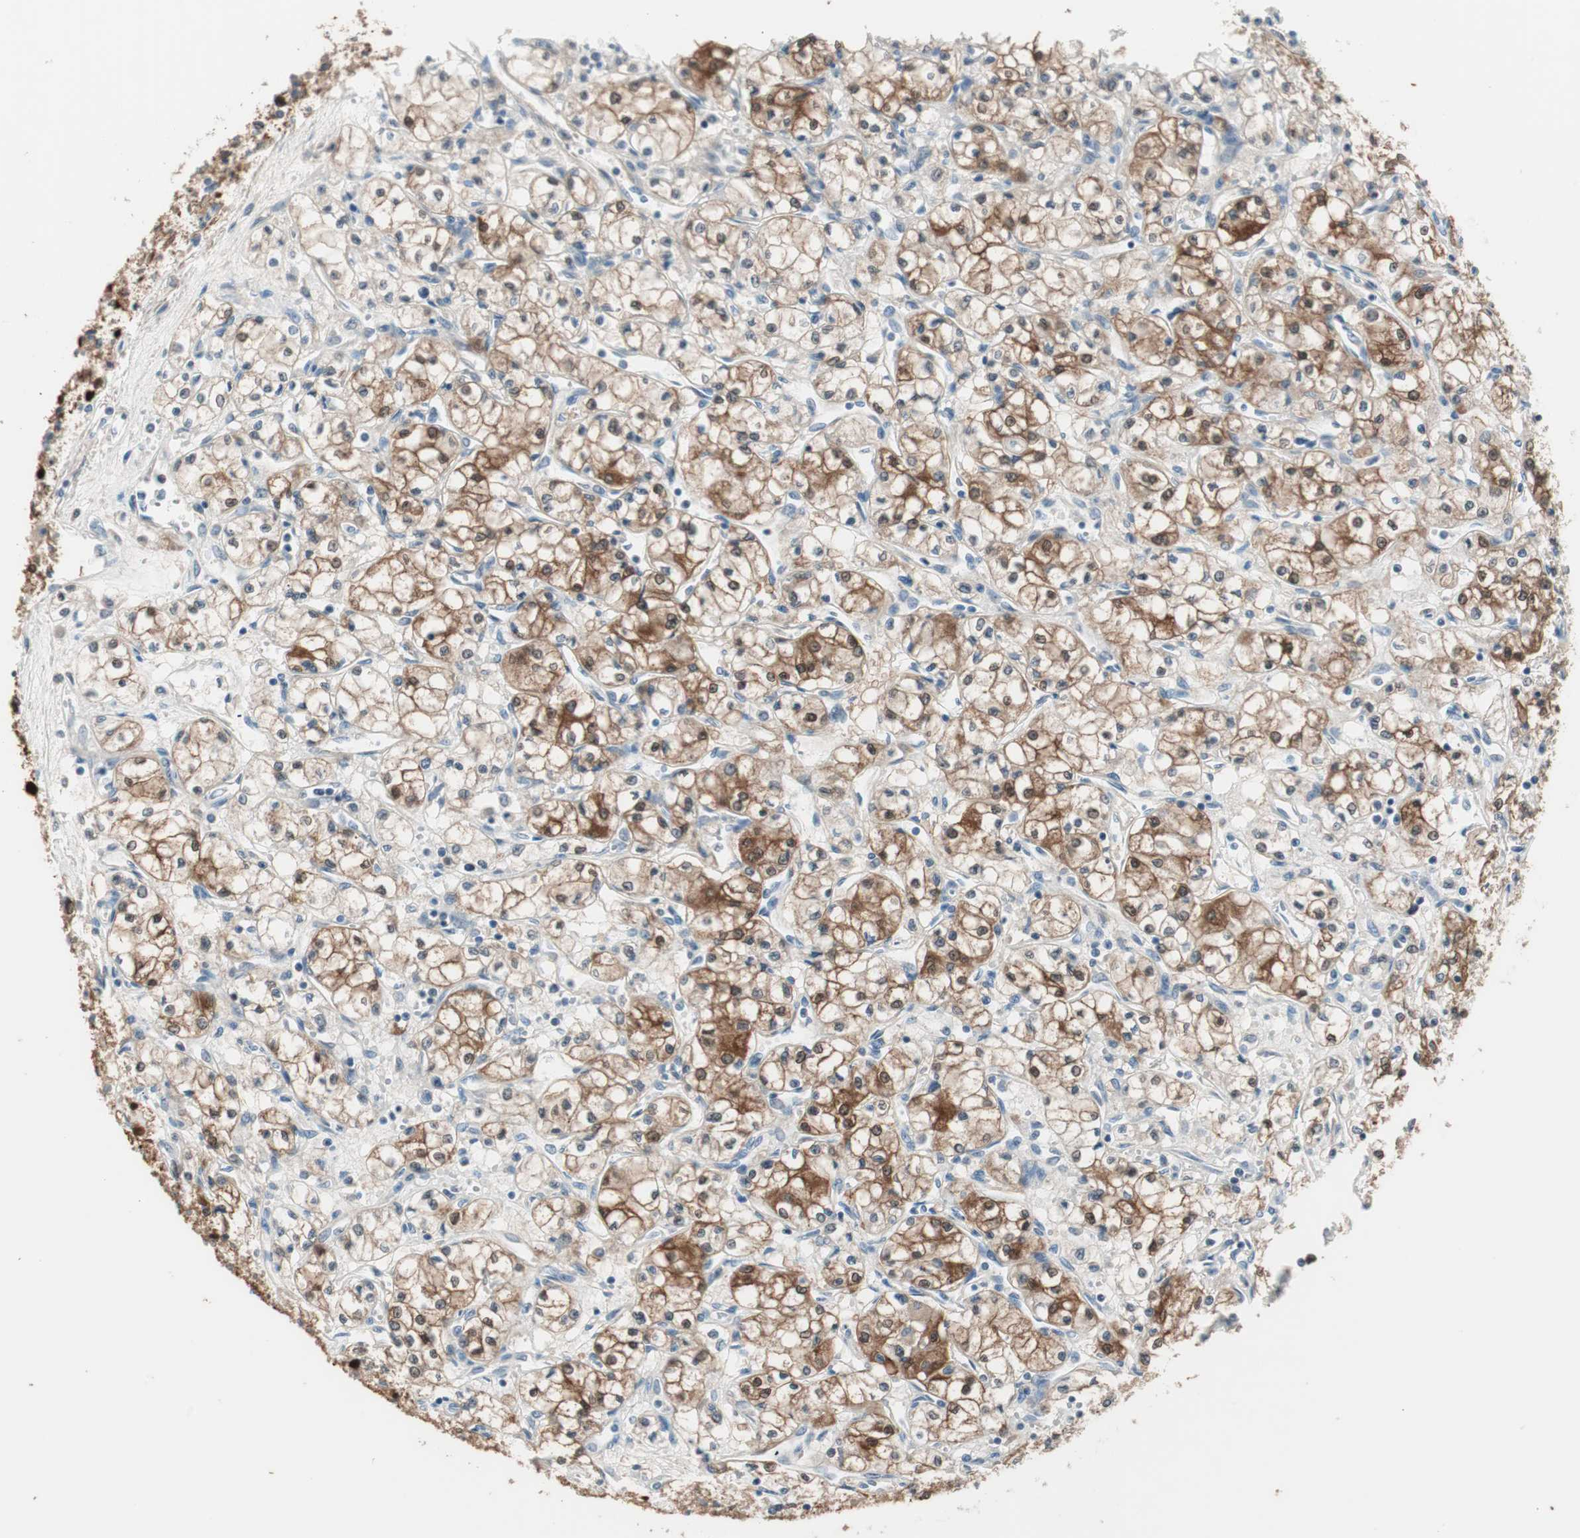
{"staining": {"intensity": "moderate", "quantity": ">75%", "location": "cytoplasmic/membranous,nuclear"}, "tissue": "renal cancer", "cell_type": "Tumor cells", "image_type": "cancer", "snomed": [{"axis": "morphology", "description": "Normal tissue, NOS"}, {"axis": "morphology", "description": "Adenocarcinoma, NOS"}, {"axis": "topography", "description": "Kidney"}], "caption": "Brown immunohistochemical staining in human renal cancer exhibits moderate cytoplasmic/membranous and nuclear positivity in approximately >75% of tumor cells.", "gene": "KHK", "patient": {"sex": "male", "age": 59}}